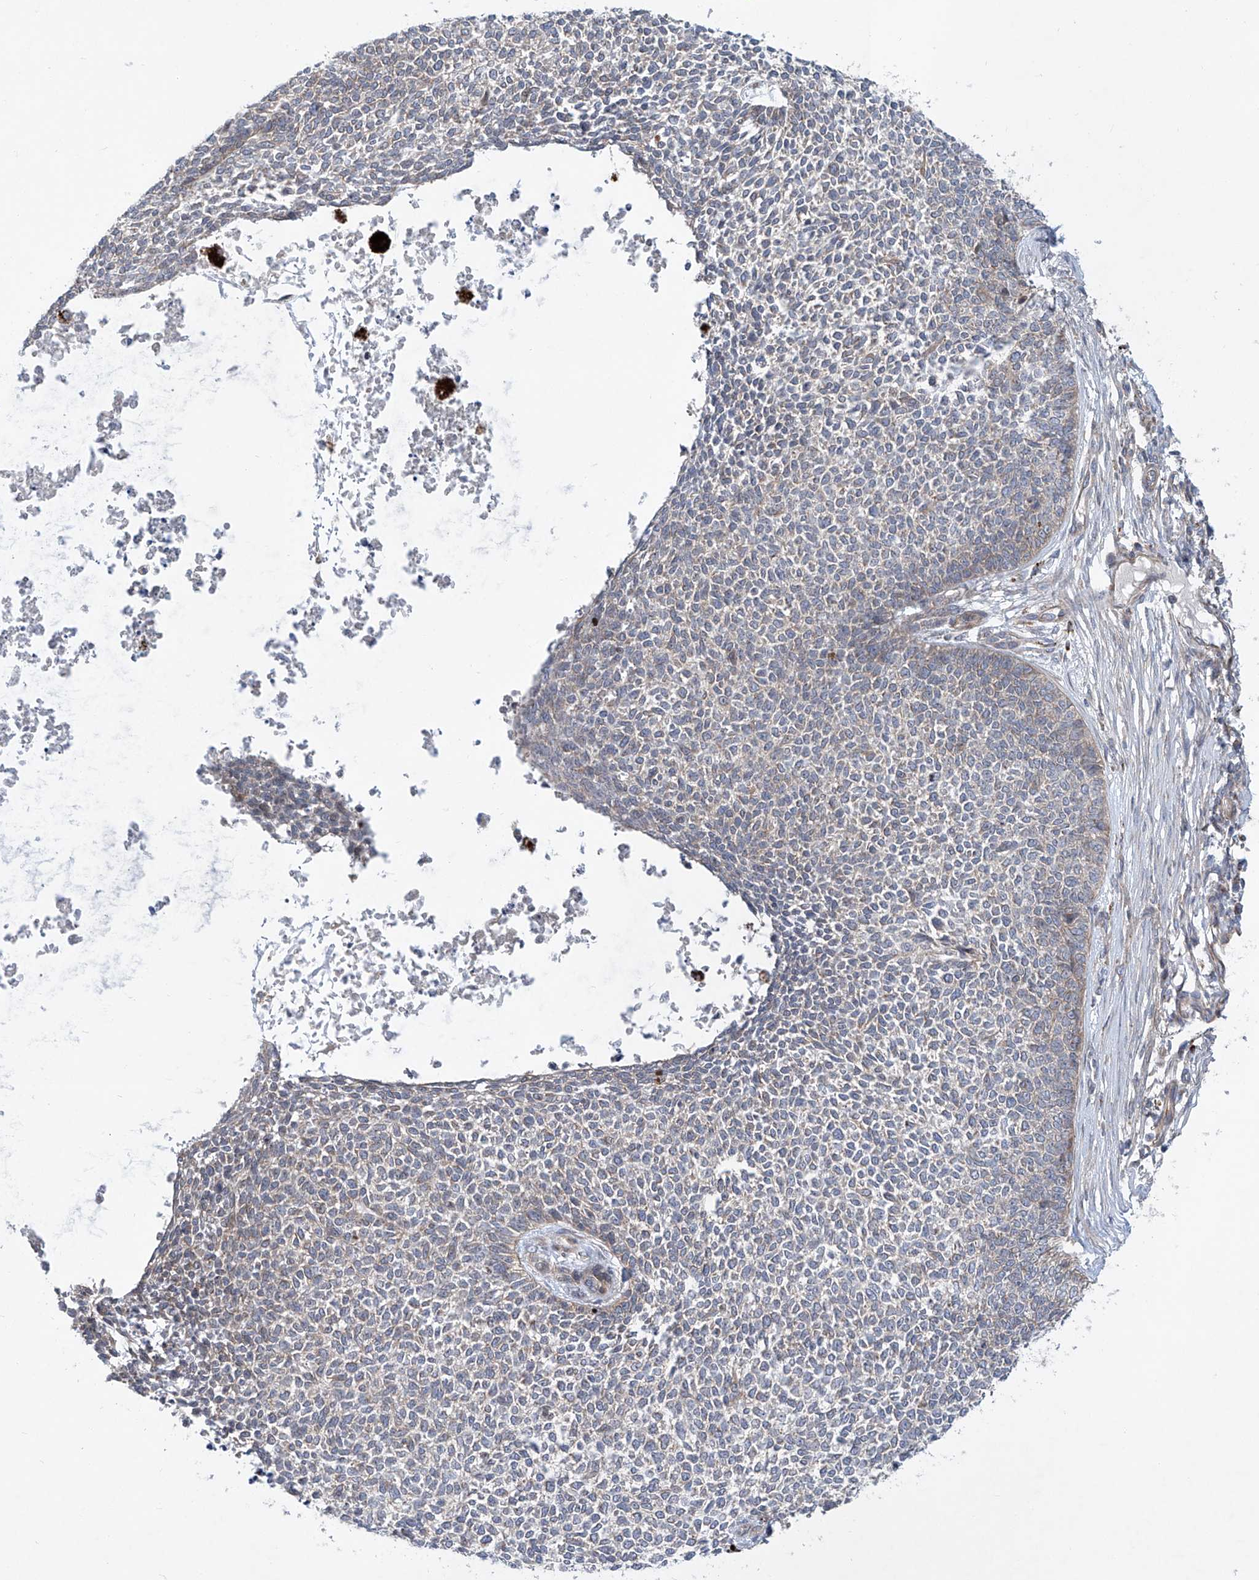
{"staining": {"intensity": "weak", "quantity": "<25%", "location": "cytoplasmic/membranous"}, "tissue": "skin cancer", "cell_type": "Tumor cells", "image_type": "cancer", "snomed": [{"axis": "morphology", "description": "Basal cell carcinoma"}, {"axis": "topography", "description": "Skin"}], "caption": "Immunohistochemistry (IHC) photomicrograph of neoplastic tissue: human basal cell carcinoma (skin) stained with DAB (3,3'-diaminobenzidine) demonstrates no significant protein expression in tumor cells.", "gene": "KLC4", "patient": {"sex": "female", "age": 84}}